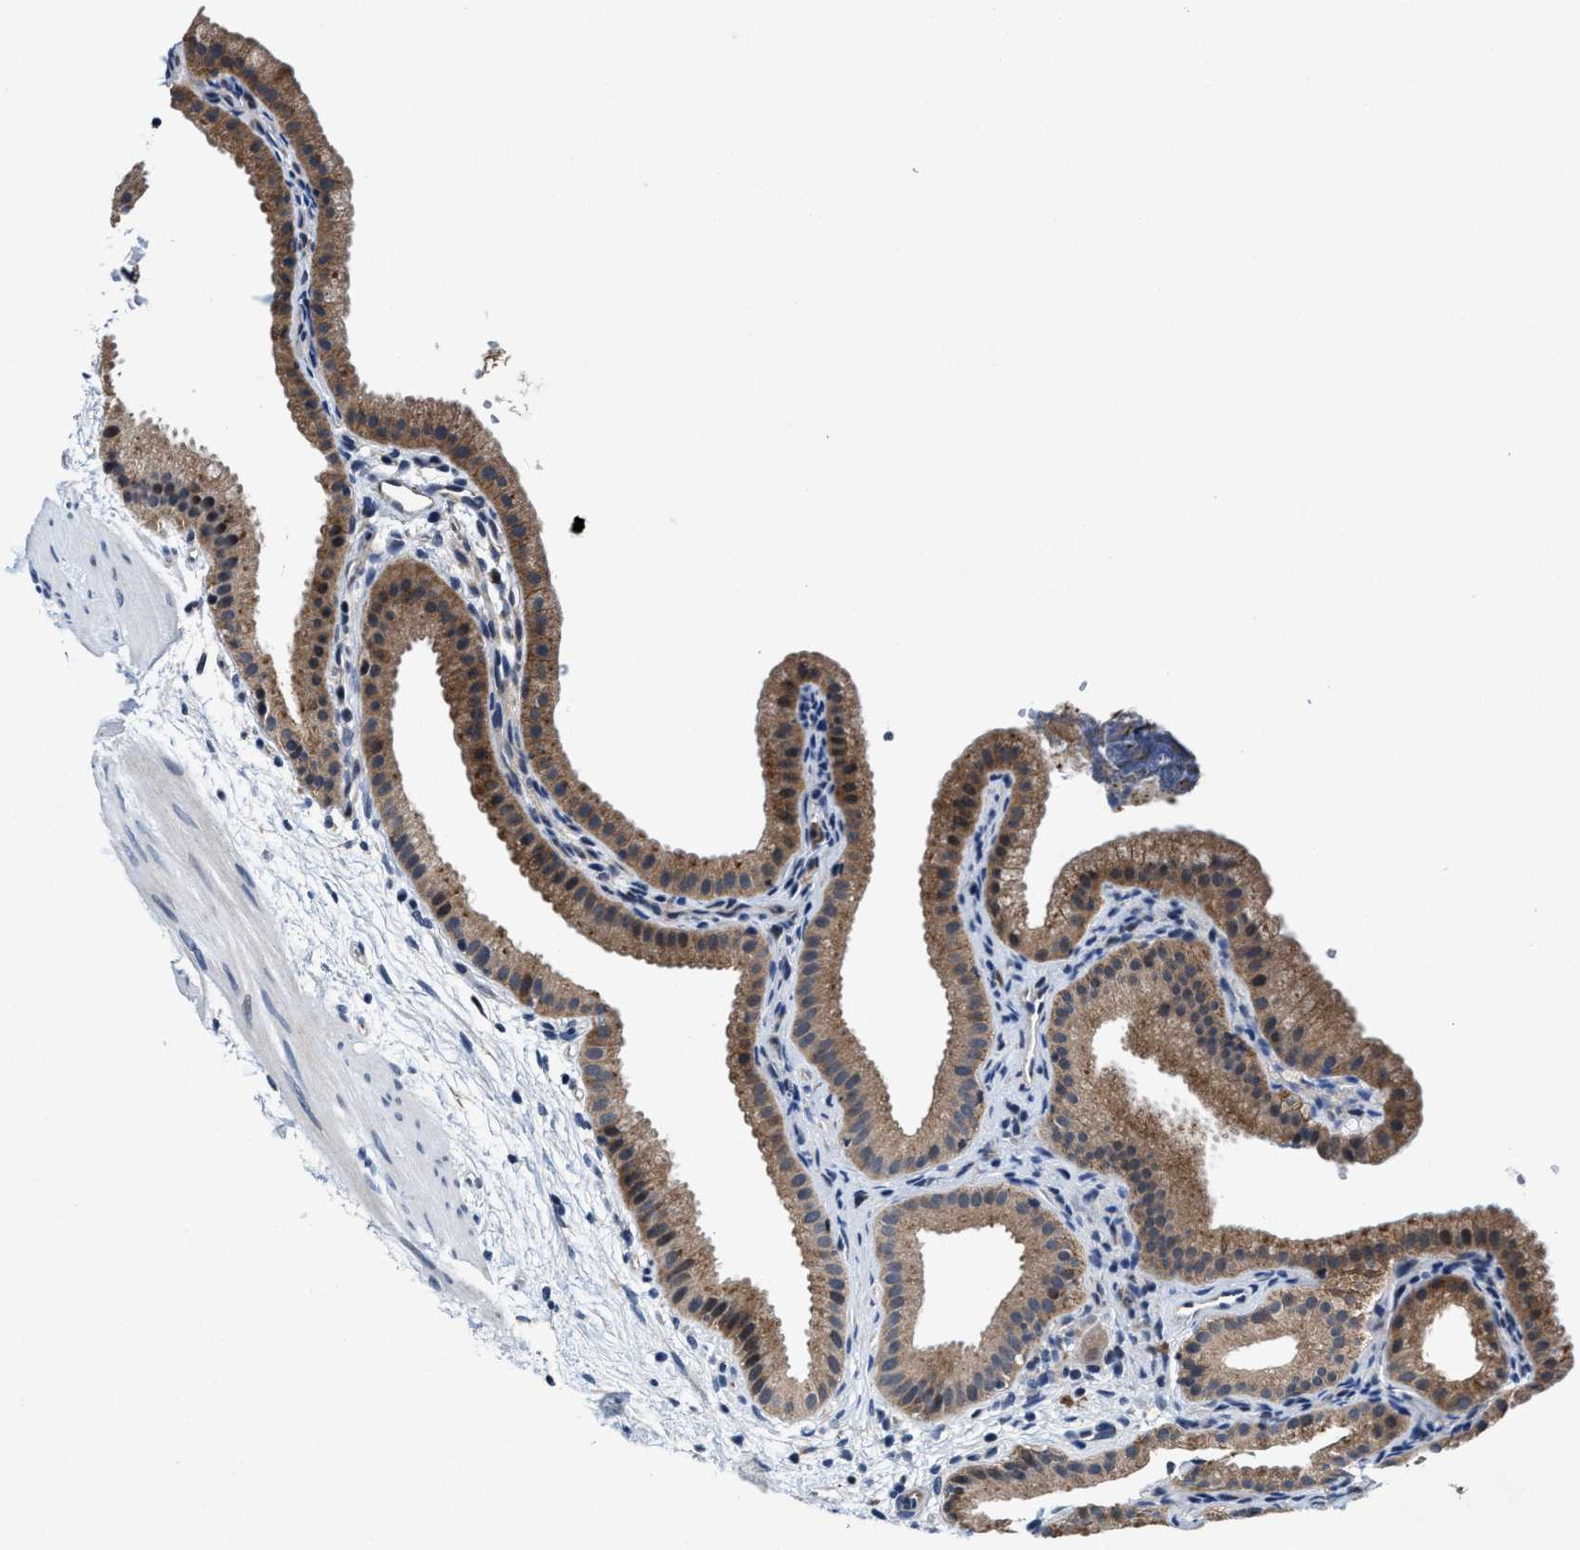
{"staining": {"intensity": "moderate", "quantity": ">75%", "location": "cytoplasmic/membranous"}, "tissue": "gallbladder", "cell_type": "Glandular cells", "image_type": "normal", "snomed": [{"axis": "morphology", "description": "Normal tissue, NOS"}, {"axis": "topography", "description": "Gallbladder"}], "caption": "Immunohistochemistry photomicrograph of unremarkable gallbladder: gallbladder stained using immunohistochemistry demonstrates medium levels of moderate protein expression localized specifically in the cytoplasmic/membranous of glandular cells, appearing as a cytoplasmic/membranous brown color.", "gene": "TMEM53", "patient": {"sex": "female", "age": 64}}